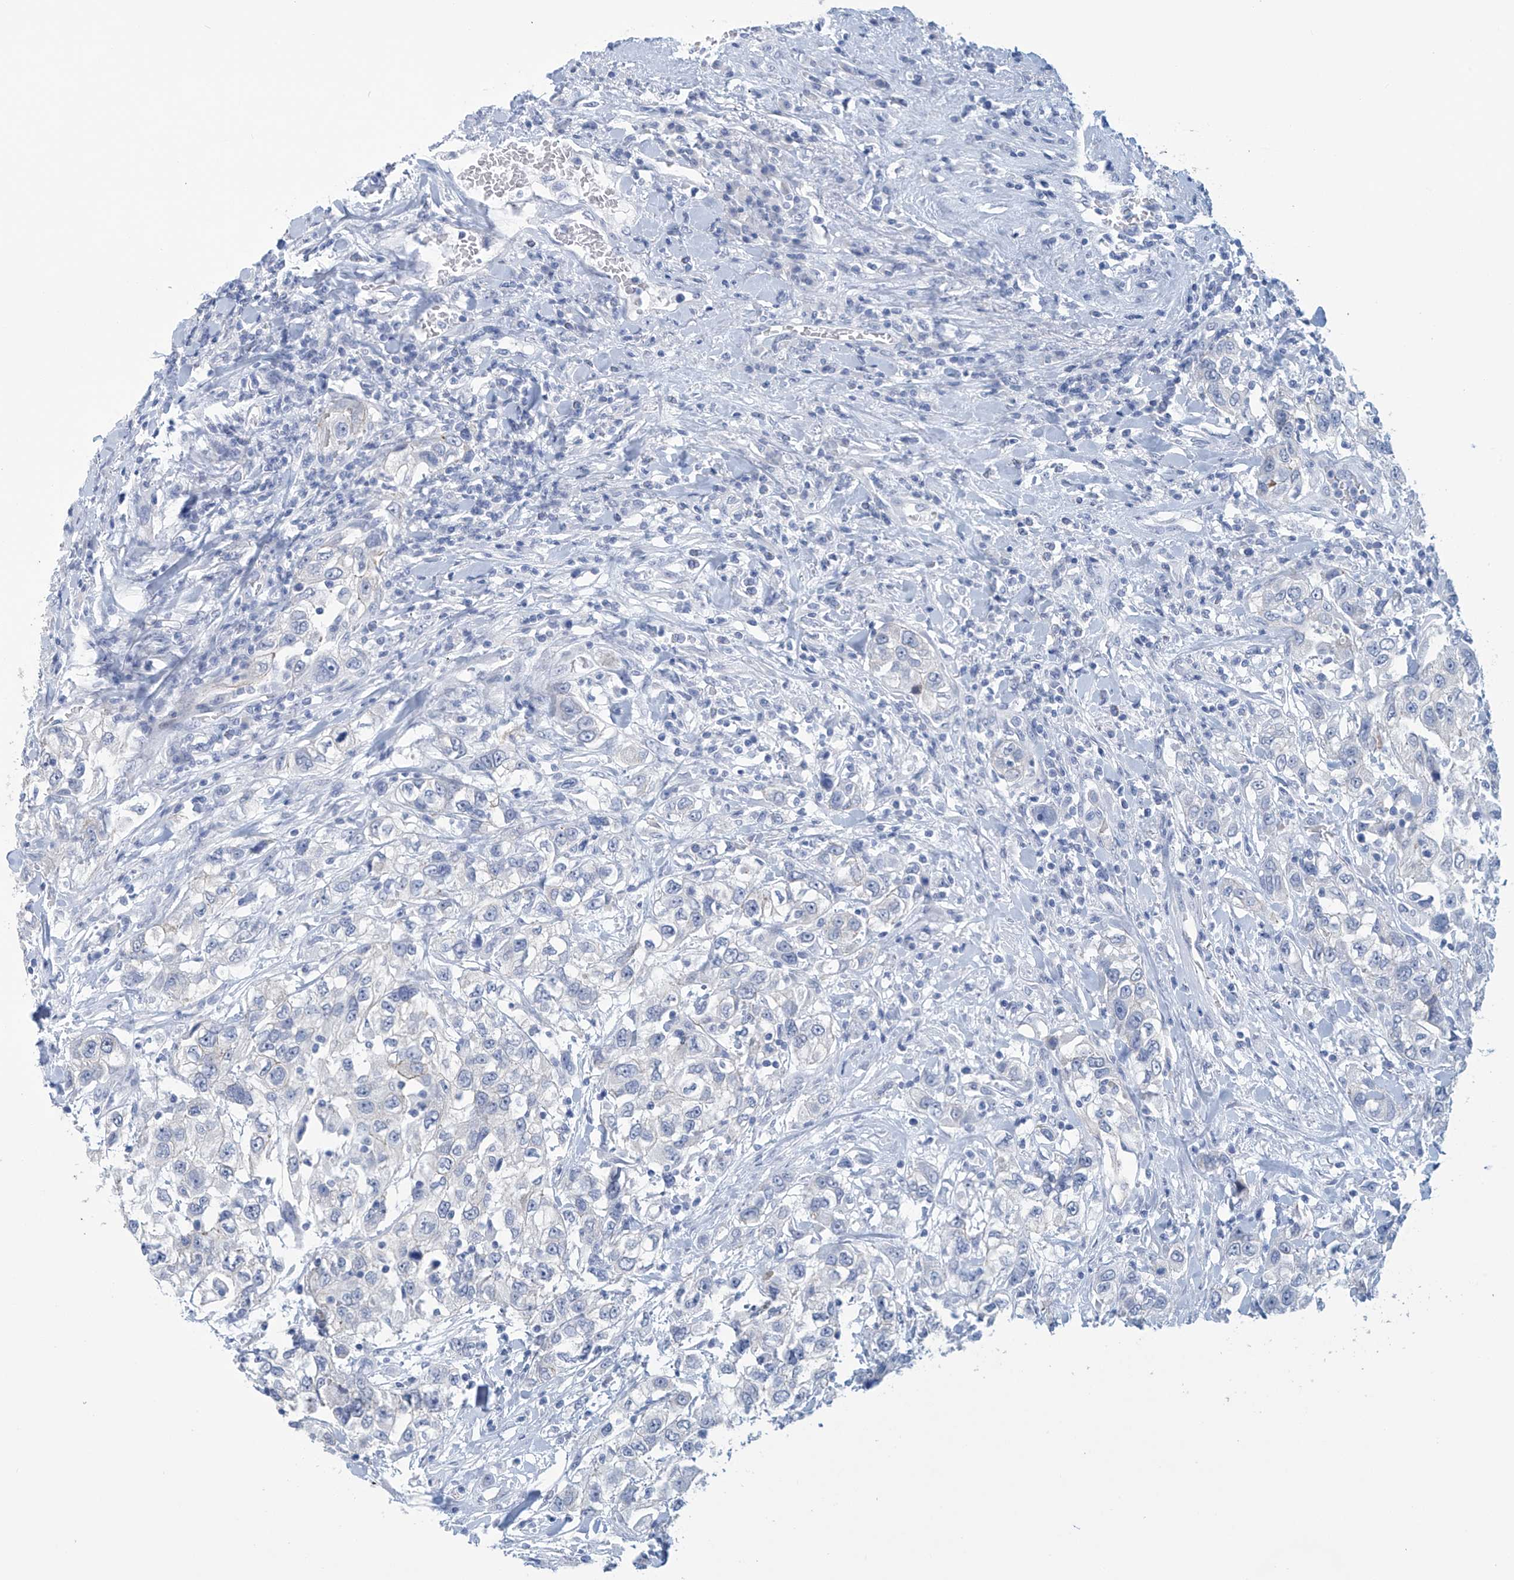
{"staining": {"intensity": "negative", "quantity": "none", "location": "none"}, "tissue": "urothelial cancer", "cell_type": "Tumor cells", "image_type": "cancer", "snomed": [{"axis": "morphology", "description": "Urothelial carcinoma, High grade"}, {"axis": "topography", "description": "Urinary bladder"}], "caption": "A histopathology image of high-grade urothelial carcinoma stained for a protein shows no brown staining in tumor cells.", "gene": "DSP", "patient": {"sex": "female", "age": 80}}